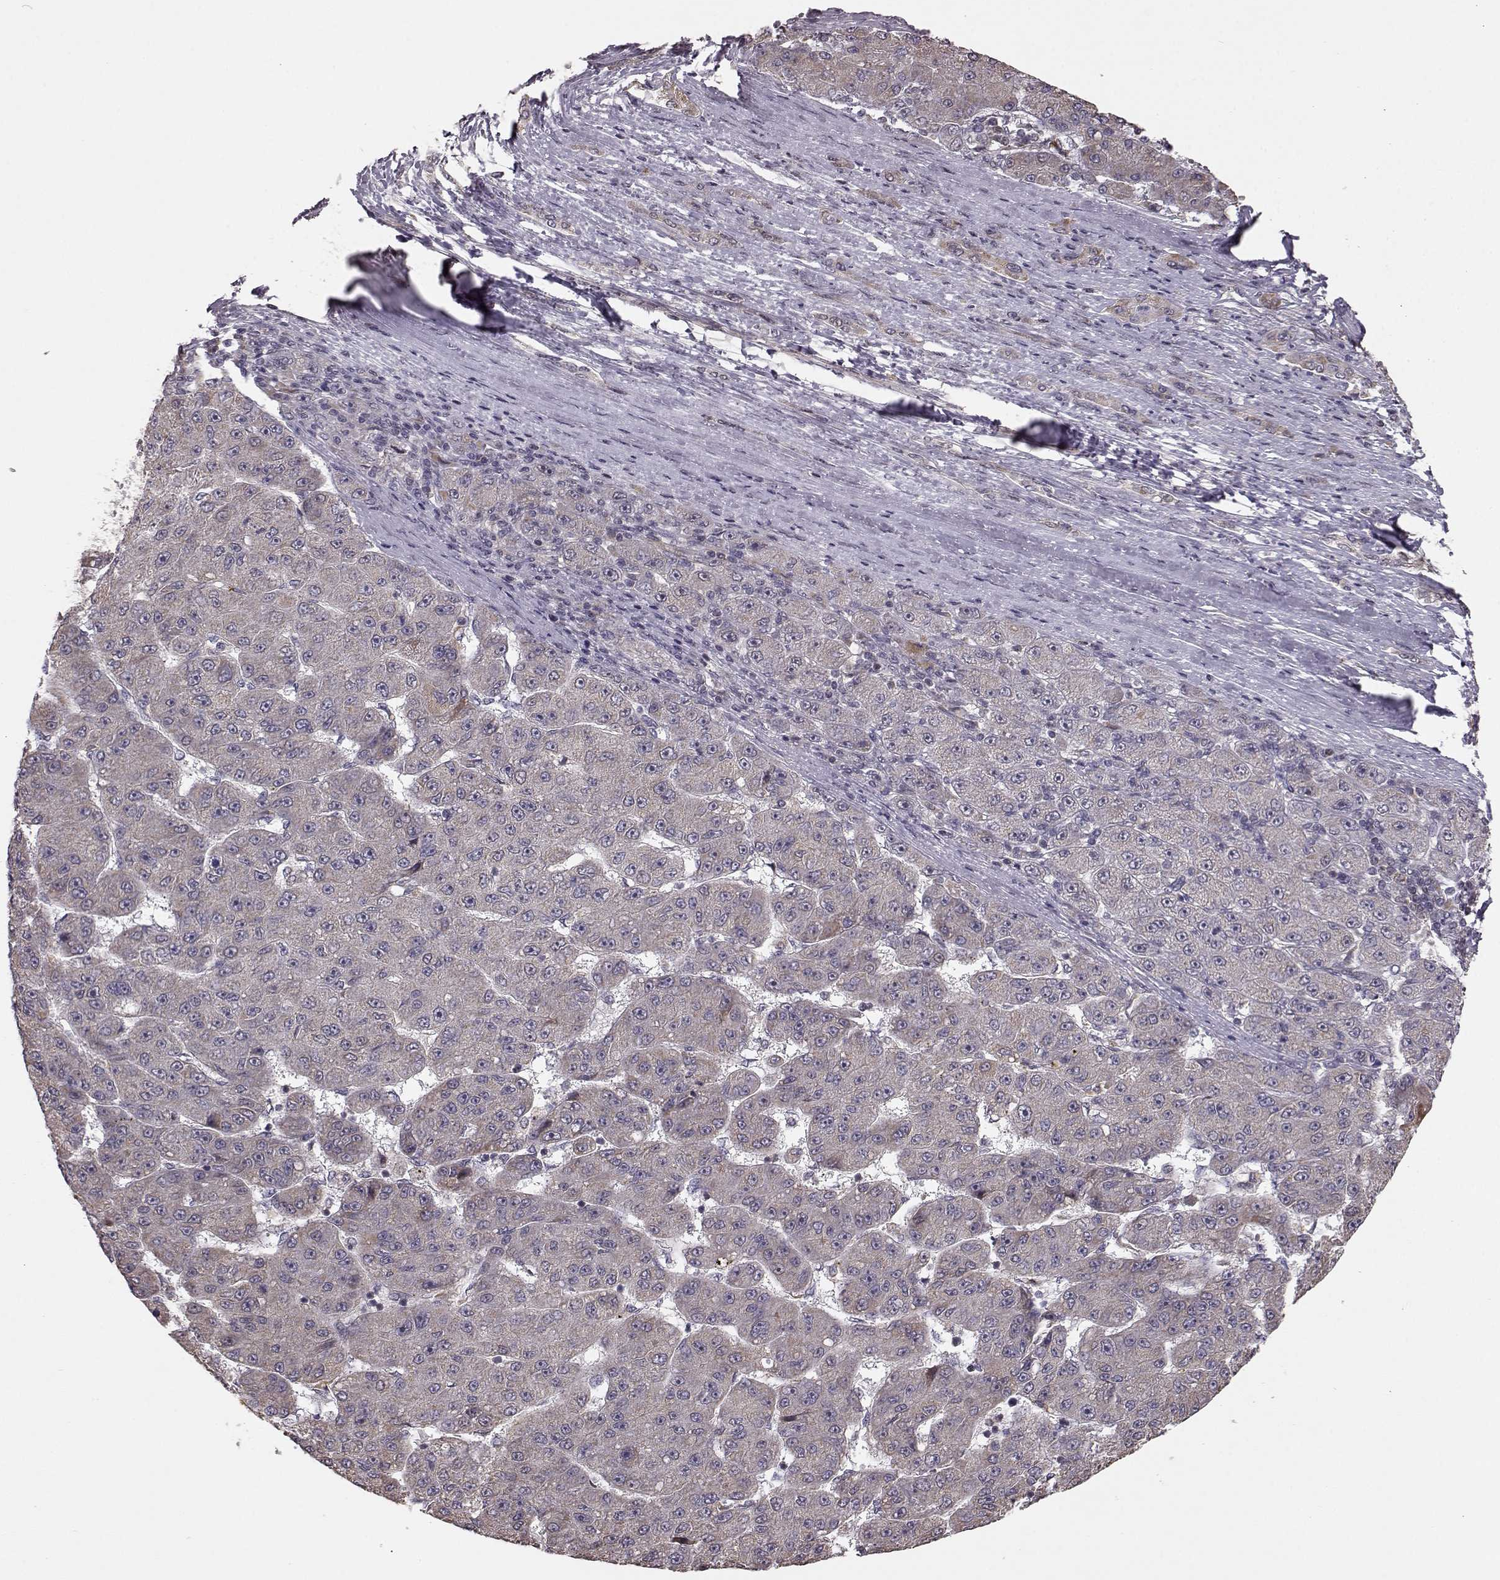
{"staining": {"intensity": "negative", "quantity": "none", "location": "none"}, "tissue": "liver cancer", "cell_type": "Tumor cells", "image_type": "cancer", "snomed": [{"axis": "morphology", "description": "Carcinoma, Hepatocellular, NOS"}, {"axis": "topography", "description": "Liver"}], "caption": "The immunohistochemistry histopathology image has no significant expression in tumor cells of liver cancer (hepatocellular carcinoma) tissue.", "gene": "BACH2", "patient": {"sex": "male", "age": 67}}